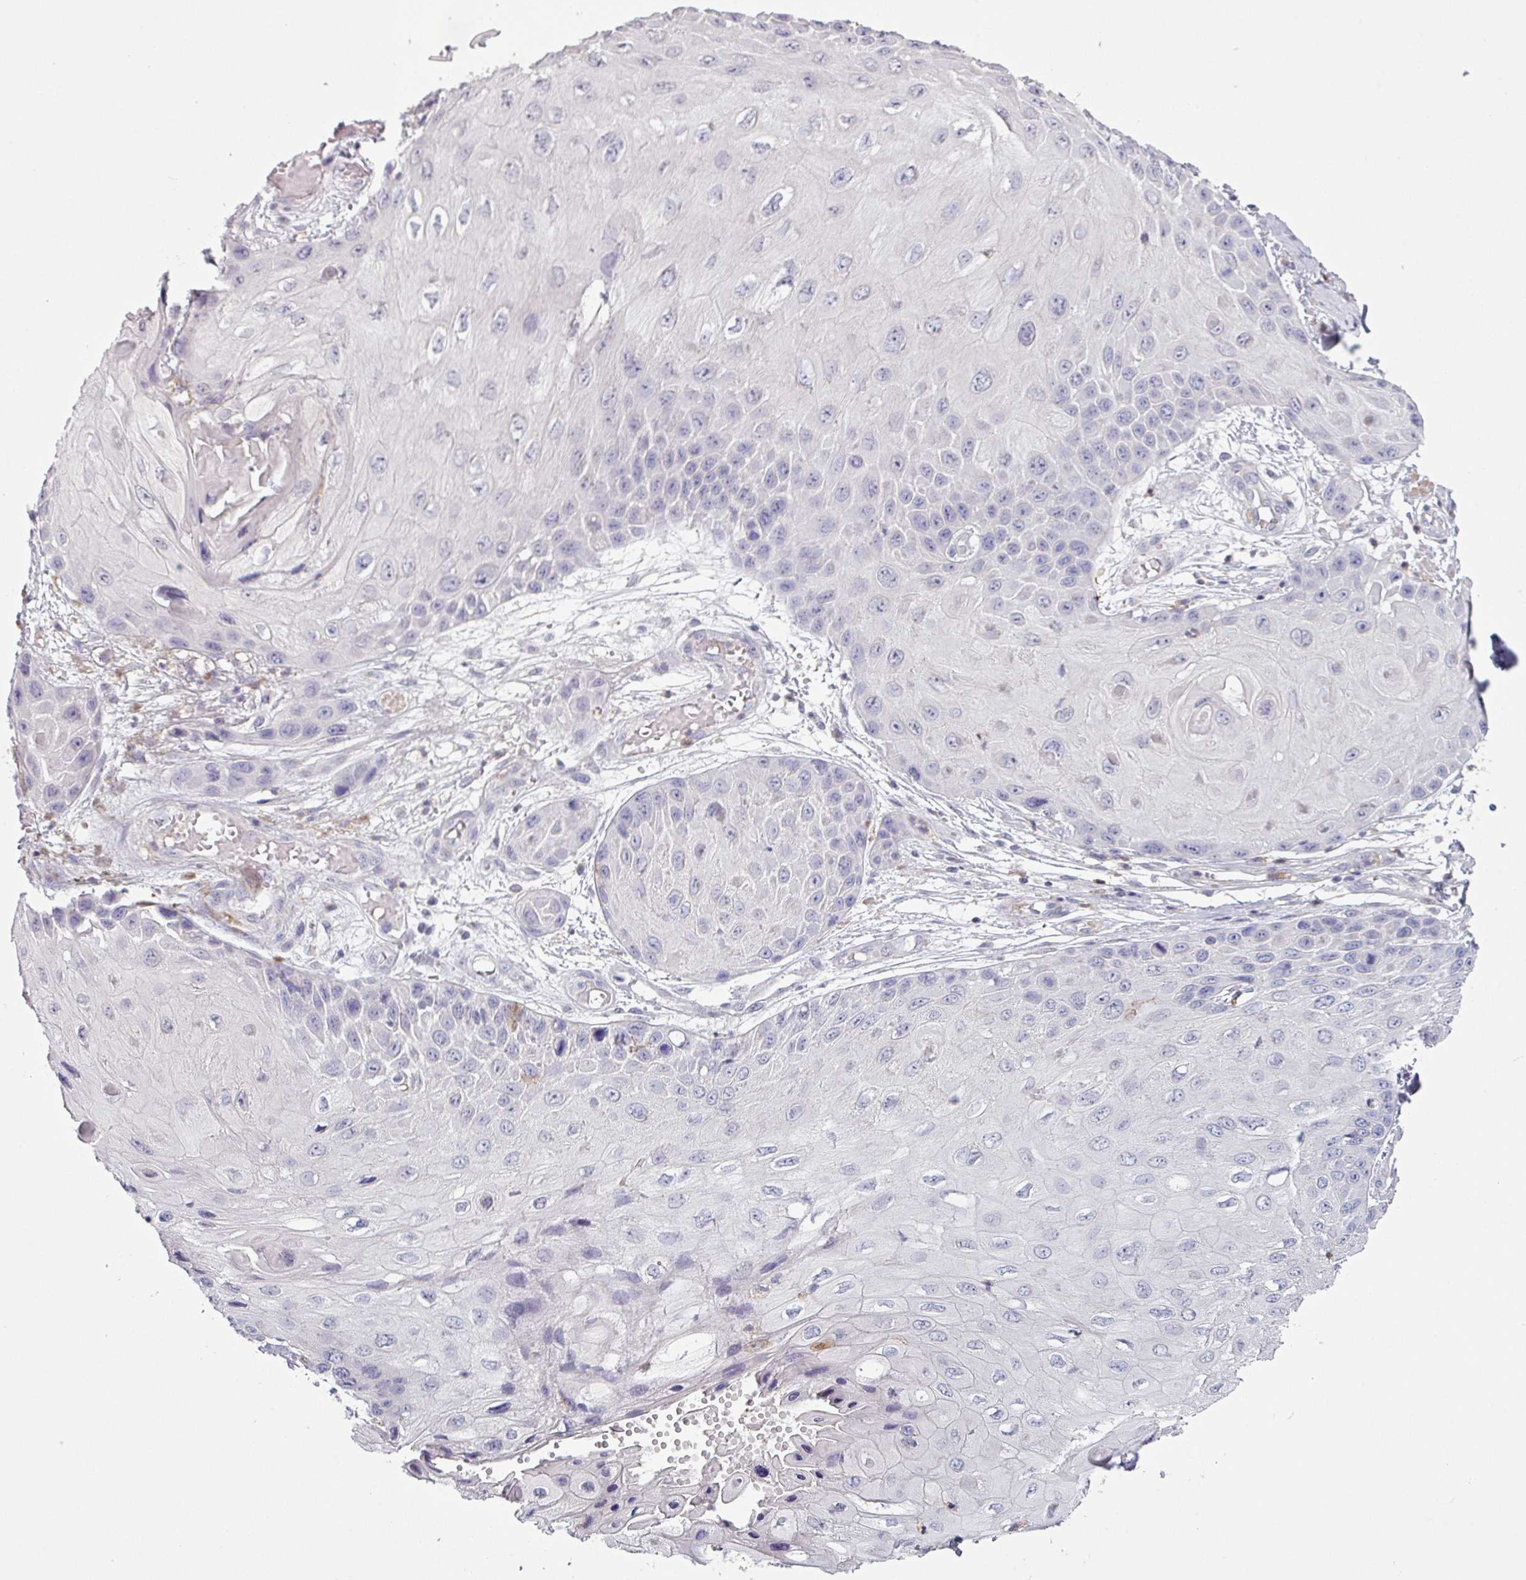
{"staining": {"intensity": "negative", "quantity": "none", "location": "none"}, "tissue": "skin cancer", "cell_type": "Tumor cells", "image_type": "cancer", "snomed": [{"axis": "morphology", "description": "Squamous cell carcinoma, NOS"}, {"axis": "topography", "description": "Skin"}, {"axis": "topography", "description": "Vulva"}], "caption": "Protein analysis of skin squamous cell carcinoma reveals no significant staining in tumor cells.", "gene": "MAGEC3", "patient": {"sex": "female", "age": 44}}